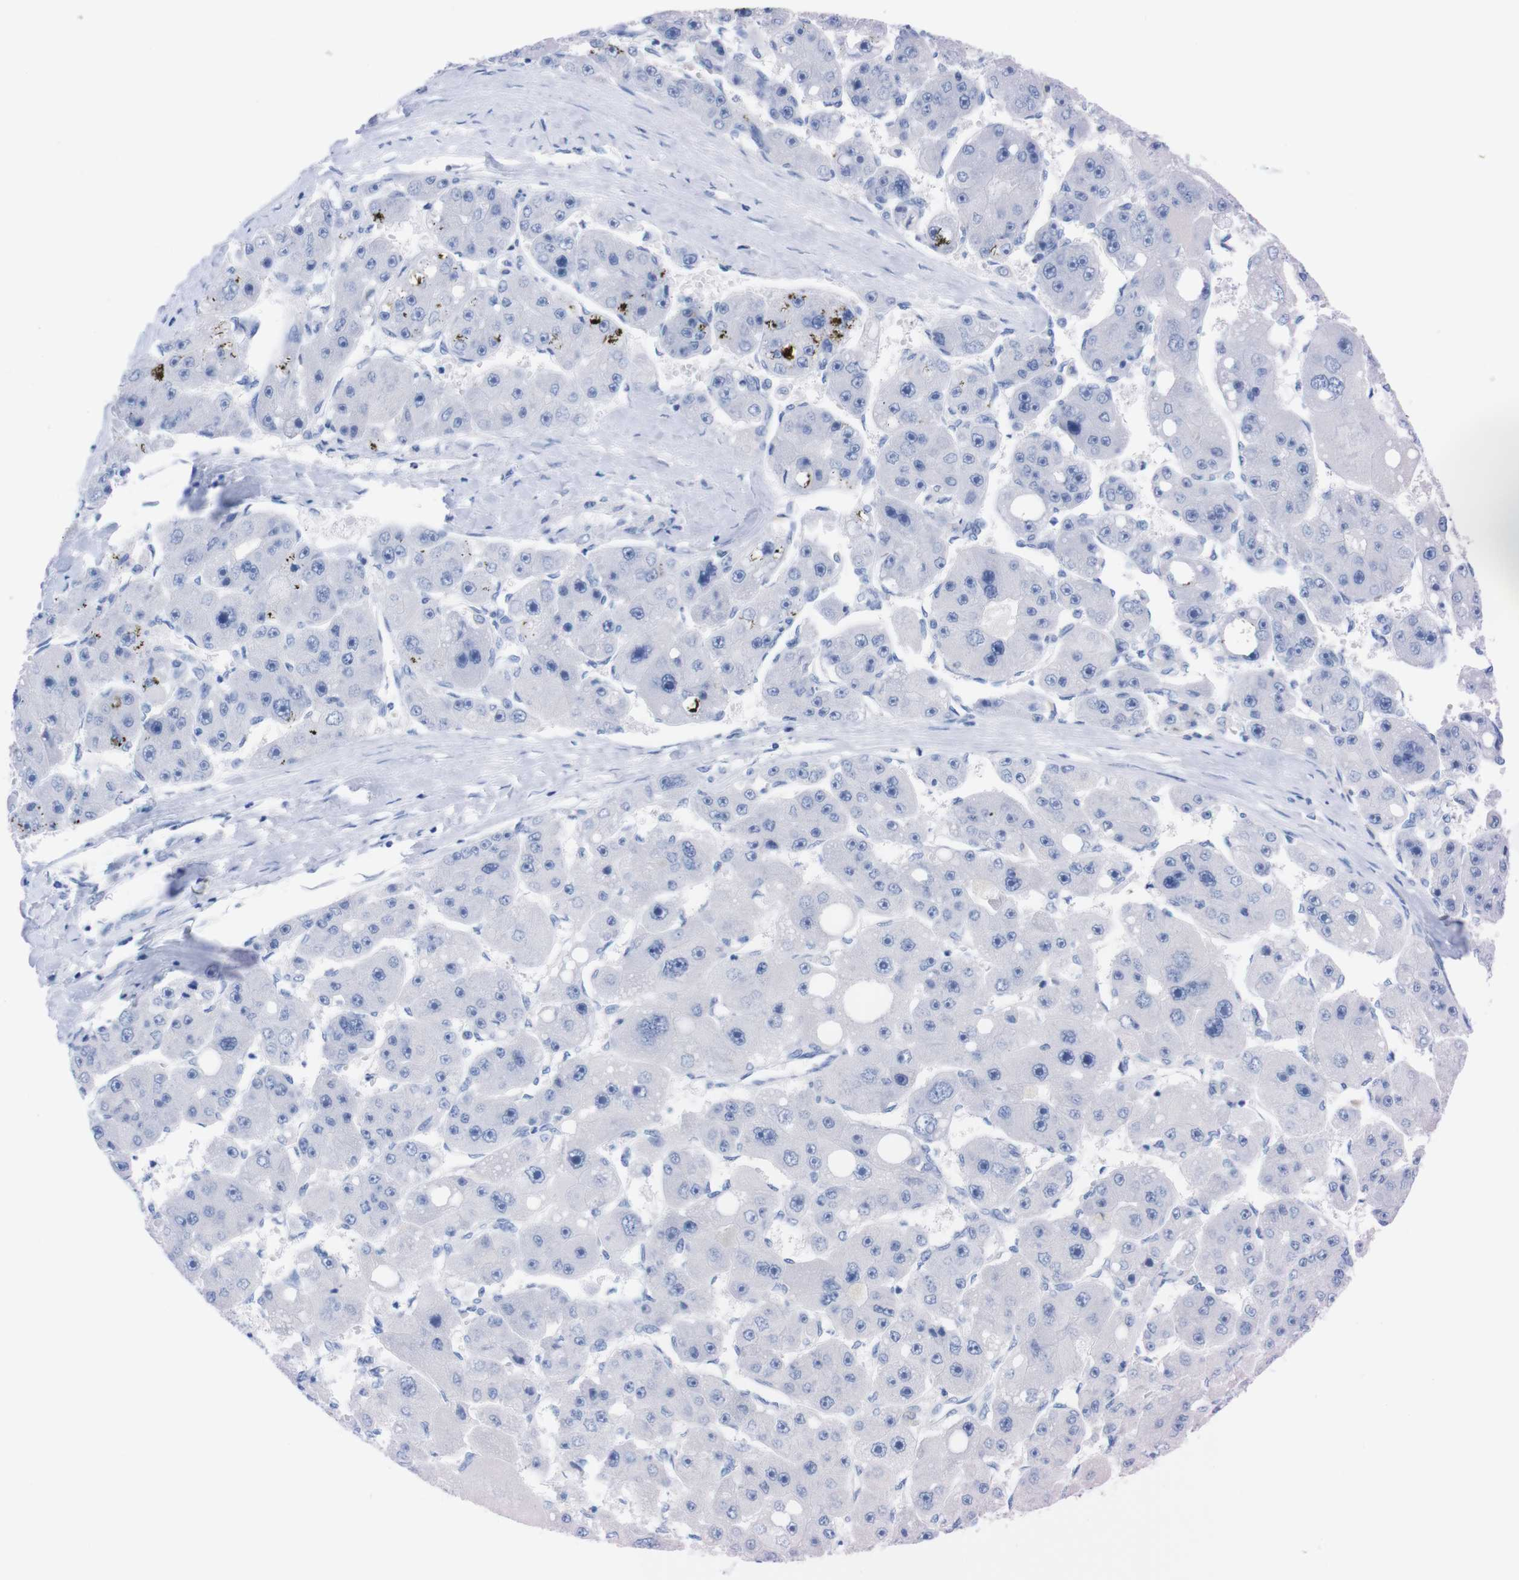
{"staining": {"intensity": "negative", "quantity": "none", "location": "none"}, "tissue": "liver cancer", "cell_type": "Tumor cells", "image_type": "cancer", "snomed": [{"axis": "morphology", "description": "Carcinoma, Hepatocellular, NOS"}, {"axis": "topography", "description": "Liver"}], "caption": "The immunohistochemistry image has no significant staining in tumor cells of hepatocellular carcinoma (liver) tissue.", "gene": "P2RY12", "patient": {"sex": "female", "age": 61}}